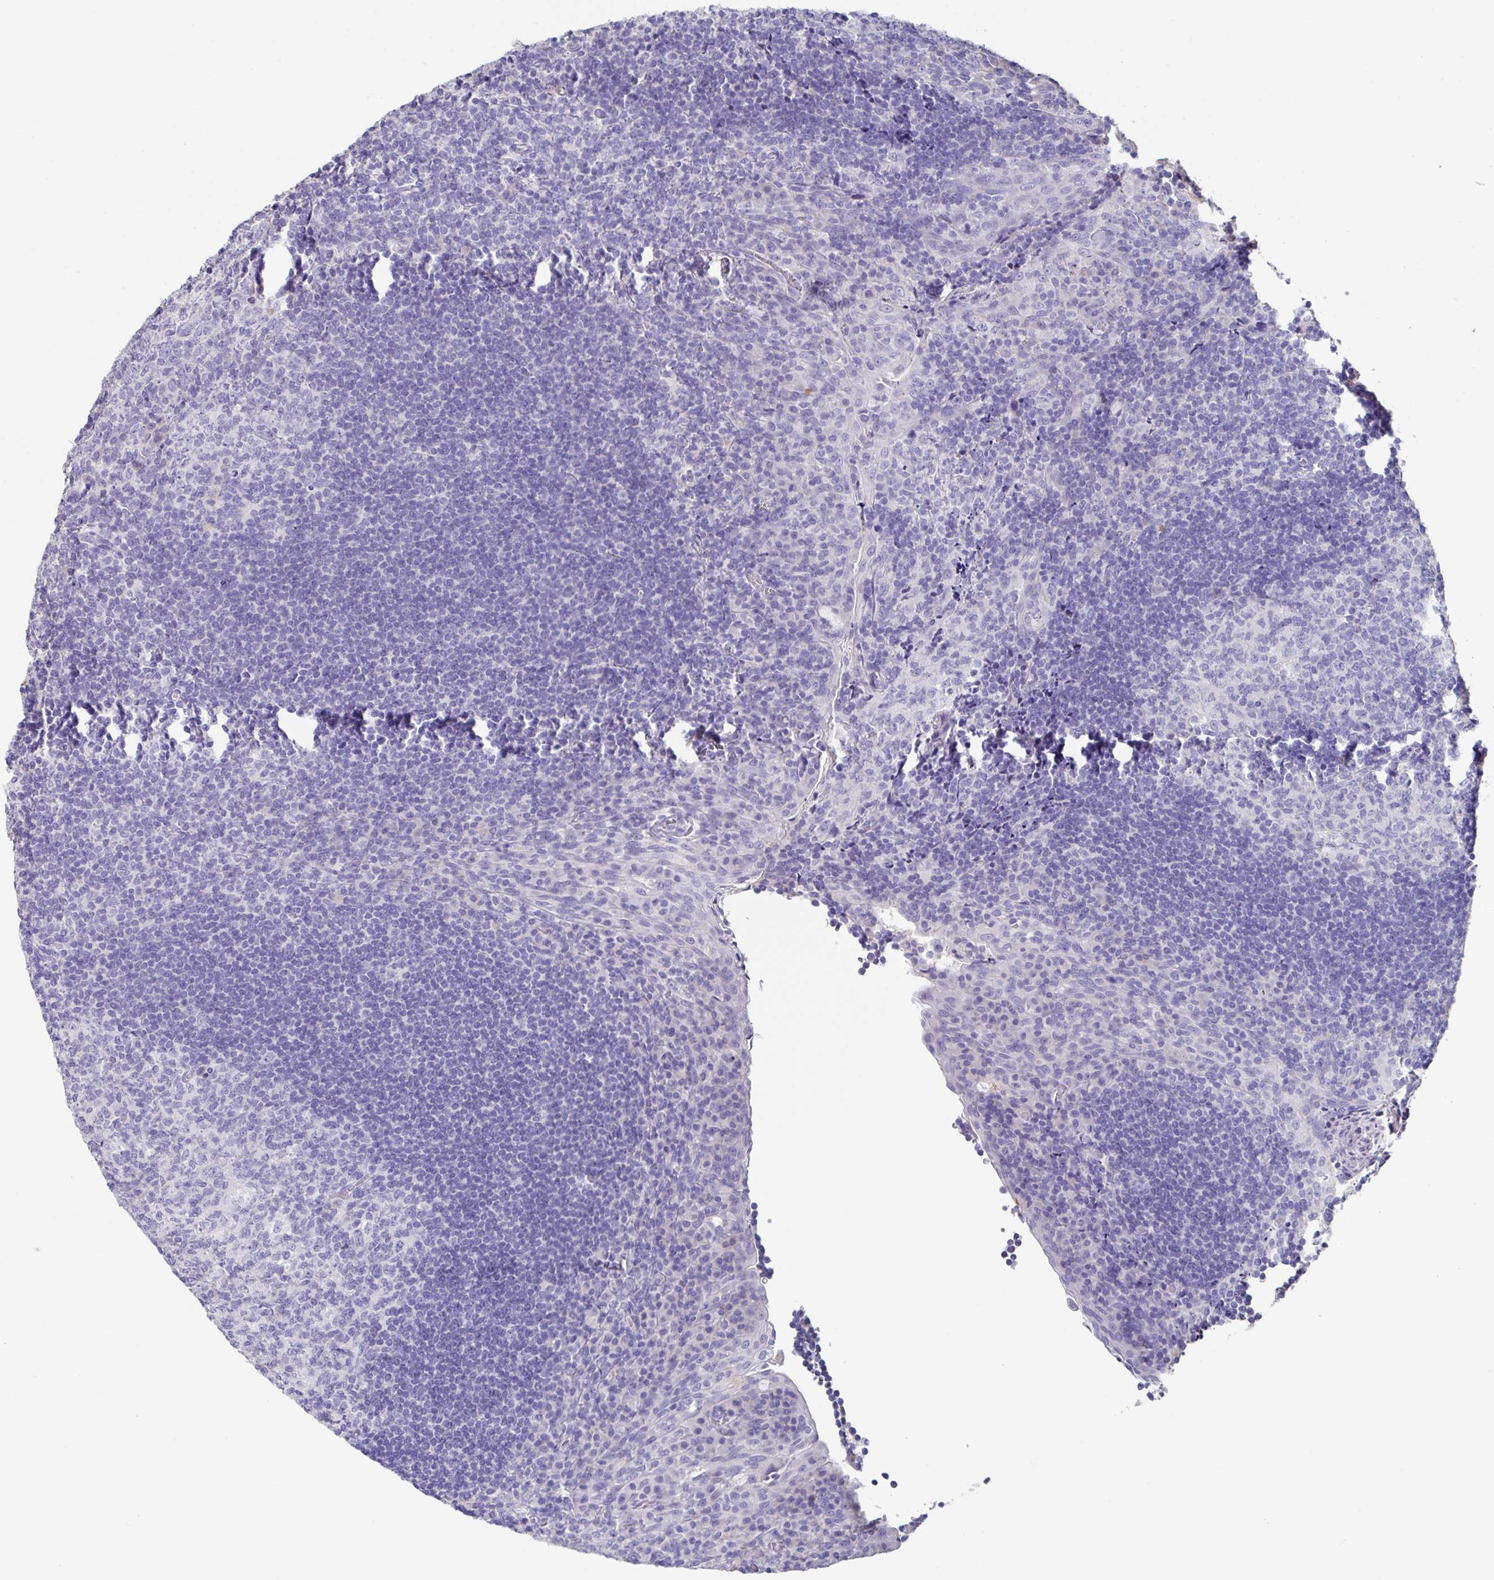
{"staining": {"intensity": "negative", "quantity": "none", "location": "none"}, "tissue": "tonsil", "cell_type": "Germinal center cells", "image_type": "normal", "snomed": [{"axis": "morphology", "description": "Normal tissue, NOS"}, {"axis": "topography", "description": "Tonsil"}], "caption": "Immunohistochemical staining of benign tonsil shows no significant staining in germinal center cells.", "gene": "SLC44A4", "patient": {"sex": "male", "age": 17}}